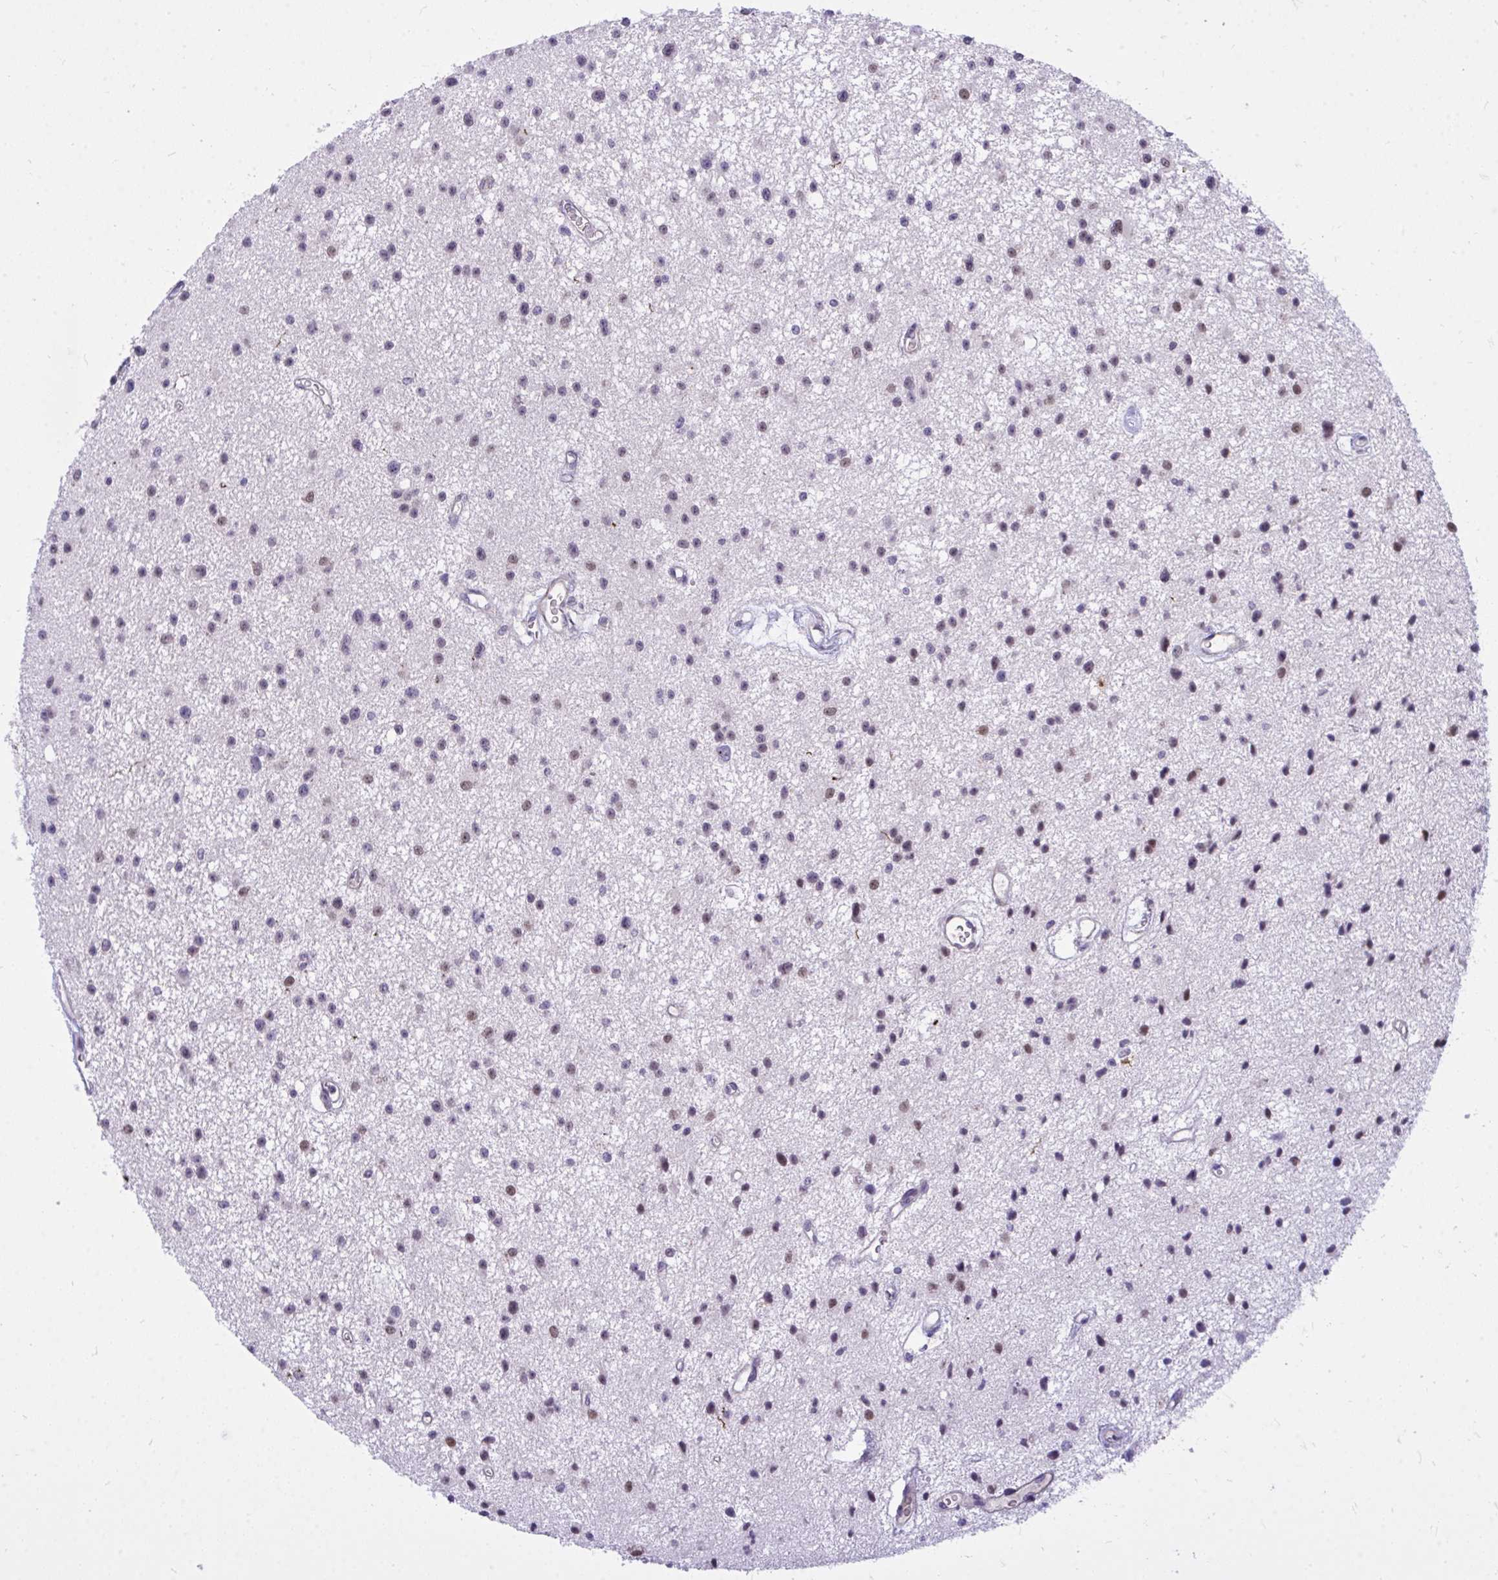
{"staining": {"intensity": "weak", "quantity": "25%-75%", "location": "nuclear"}, "tissue": "glioma", "cell_type": "Tumor cells", "image_type": "cancer", "snomed": [{"axis": "morphology", "description": "Glioma, malignant, Low grade"}, {"axis": "topography", "description": "Brain"}], "caption": "Immunohistochemical staining of malignant low-grade glioma displays low levels of weak nuclear staining in approximately 25%-75% of tumor cells.", "gene": "HMBOX1", "patient": {"sex": "male", "age": 43}}